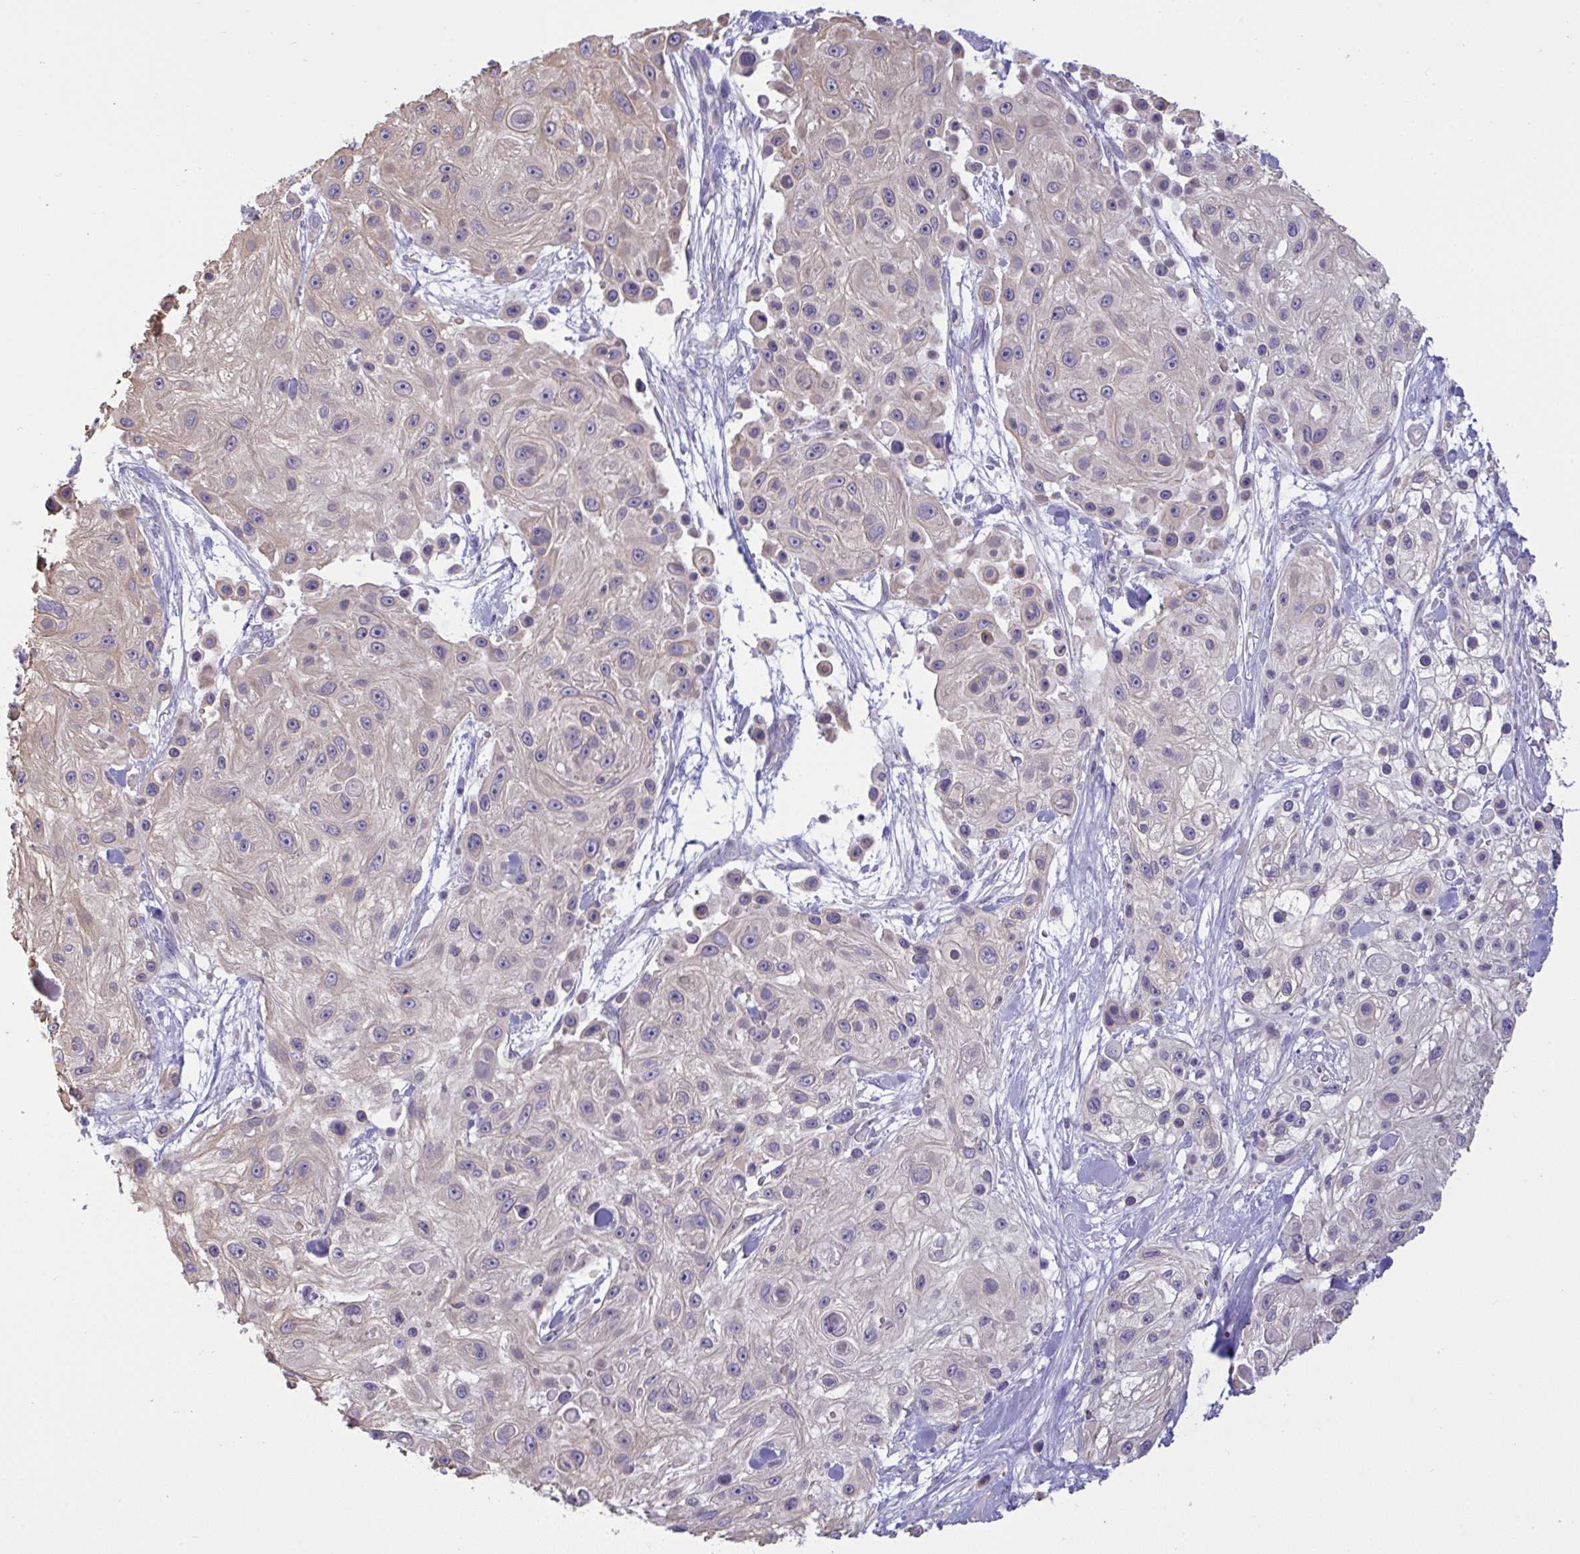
{"staining": {"intensity": "negative", "quantity": "none", "location": "none"}, "tissue": "skin cancer", "cell_type": "Tumor cells", "image_type": "cancer", "snomed": [{"axis": "morphology", "description": "Squamous cell carcinoma, NOS"}, {"axis": "topography", "description": "Skin"}], "caption": "Protein analysis of skin cancer (squamous cell carcinoma) reveals no significant expression in tumor cells.", "gene": "TMEM41A", "patient": {"sex": "male", "age": 67}}